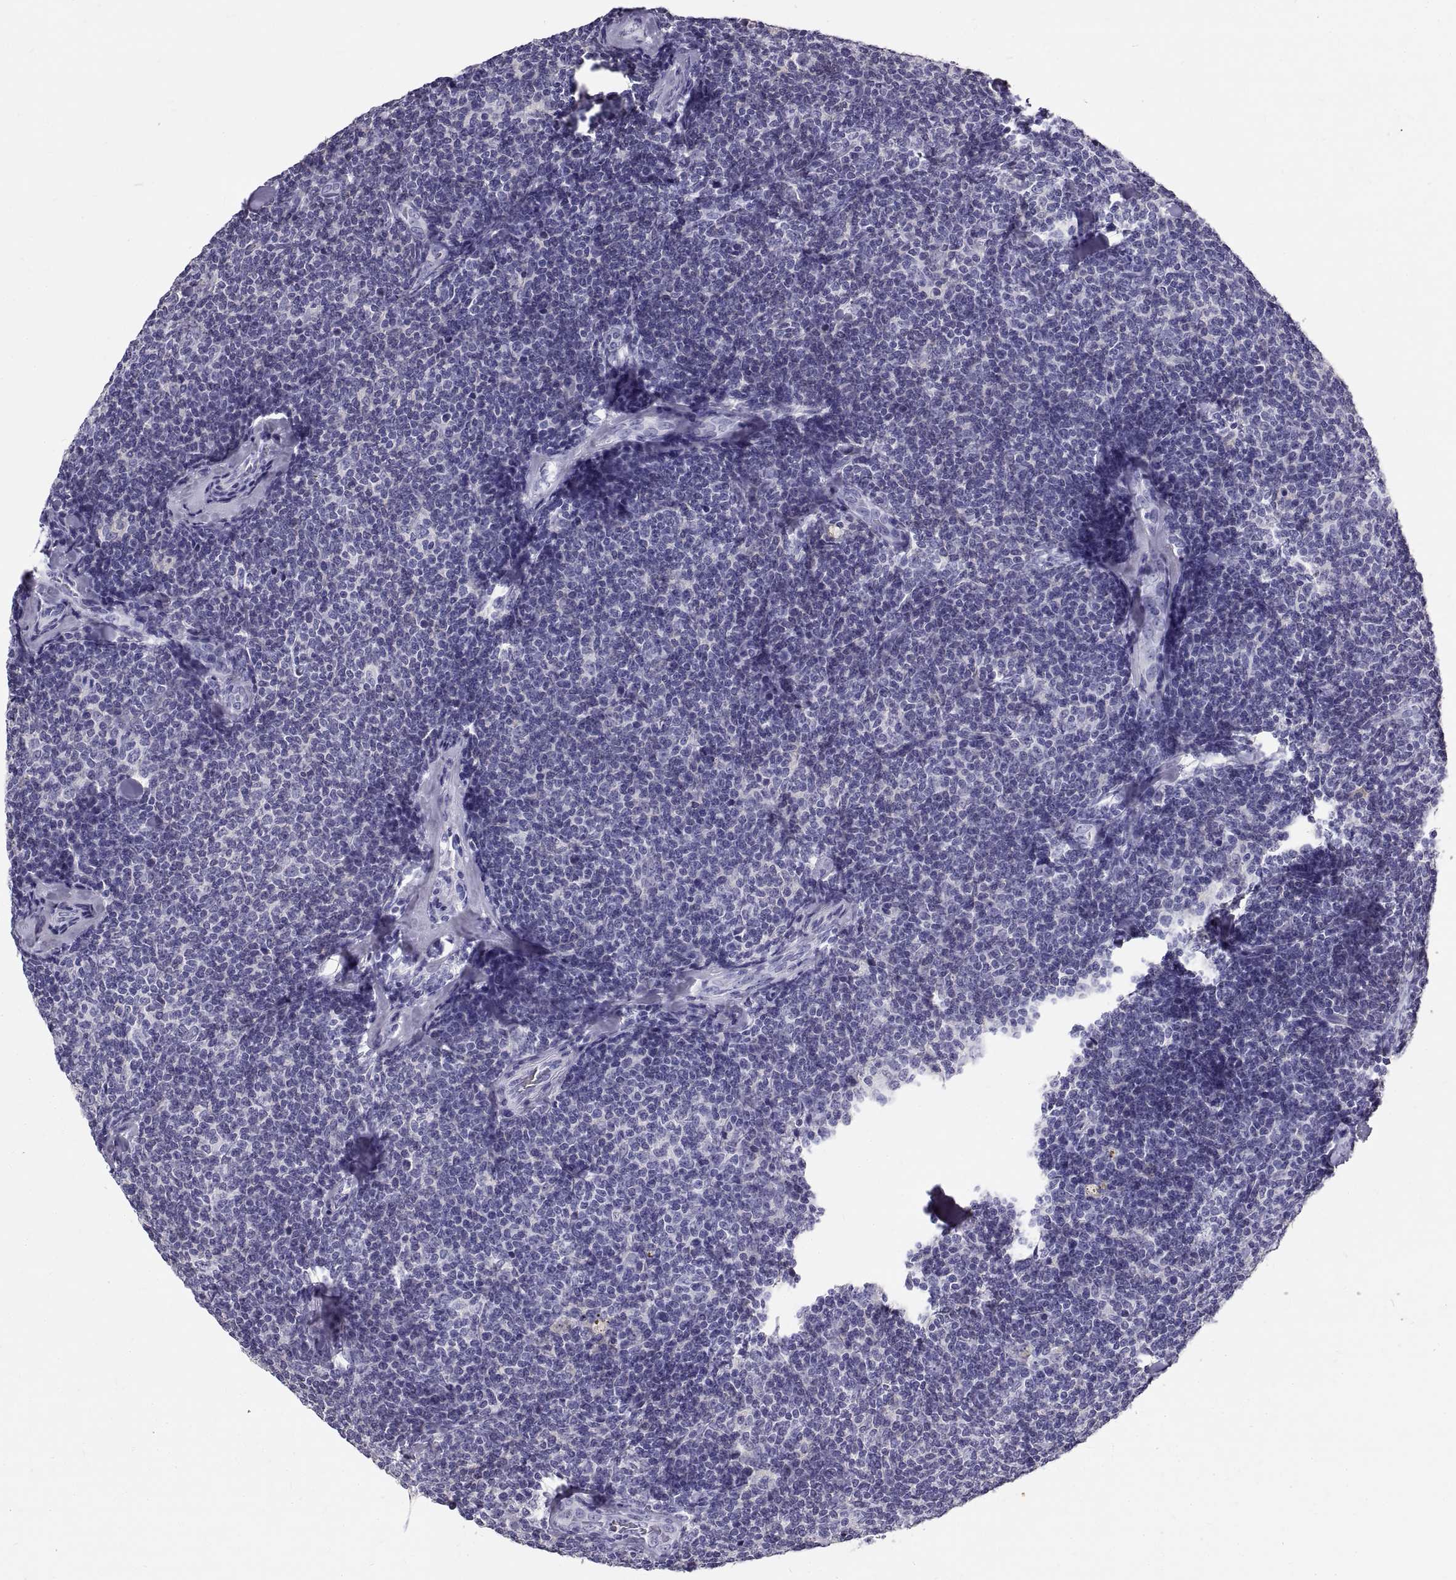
{"staining": {"intensity": "negative", "quantity": "none", "location": "none"}, "tissue": "lymphoma", "cell_type": "Tumor cells", "image_type": "cancer", "snomed": [{"axis": "morphology", "description": "Malignant lymphoma, non-Hodgkin's type, Low grade"}, {"axis": "topography", "description": "Lymph node"}], "caption": "An immunohistochemistry image of lymphoma is shown. There is no staining in tumor cells of lymphoma.", "gene": "GNG12", "patient": {"sex": "female", "age": 56}}